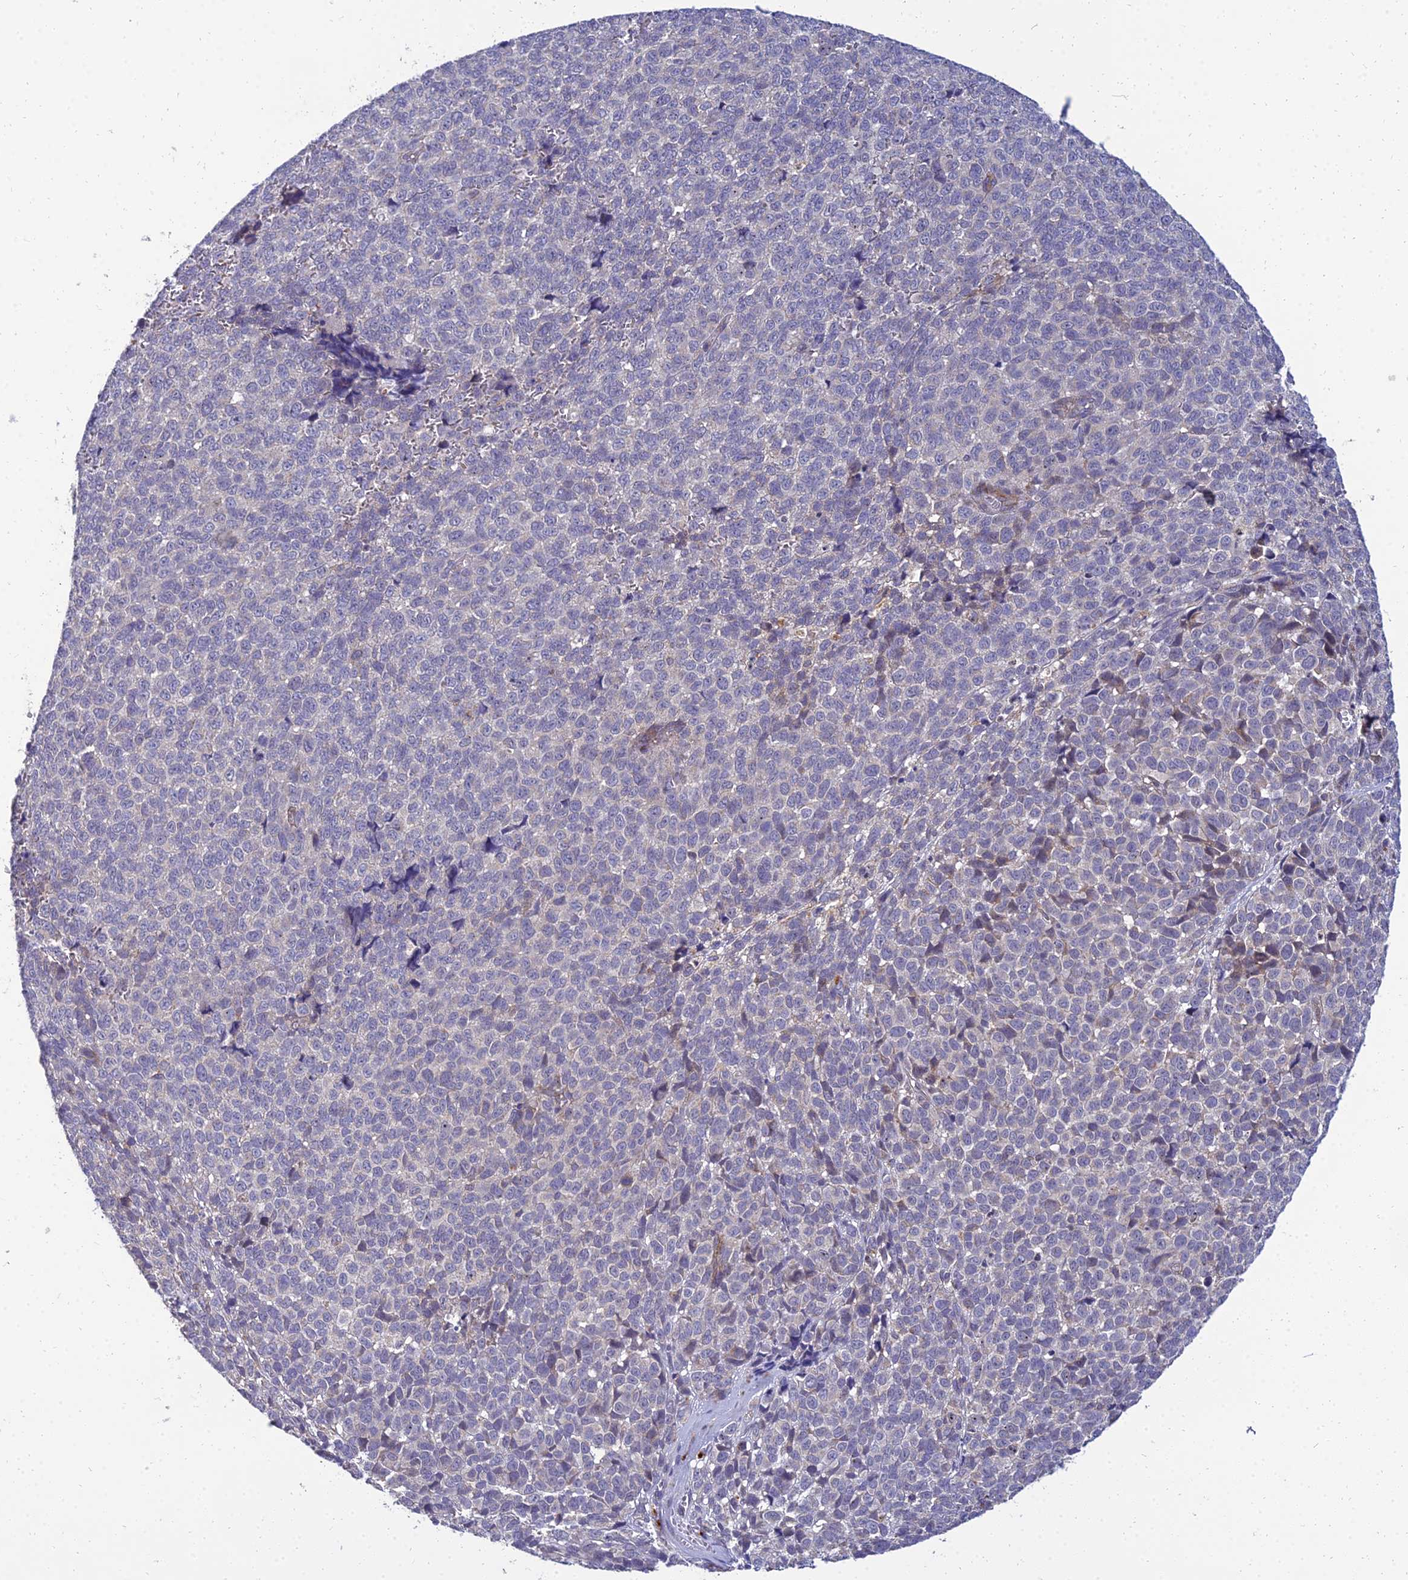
{"staining": {"intensity": "negative", "quantity": "none", "location": "none"}, "tissue": "melanoma", "cell_type": "Tumor cells", "image_type": "cancer", "snomed": [{"axis": "morphology", "description": "Malignant melanoma, NOS"}, {"axis": "topography", "description": "Nose, NOS"}], "caption": "A histopathology image of melanoma stained for a protein demonstrates no brown staining in tumor cells.", "gene": "NPY", "patient": {"sex": "female", "age": 48}}